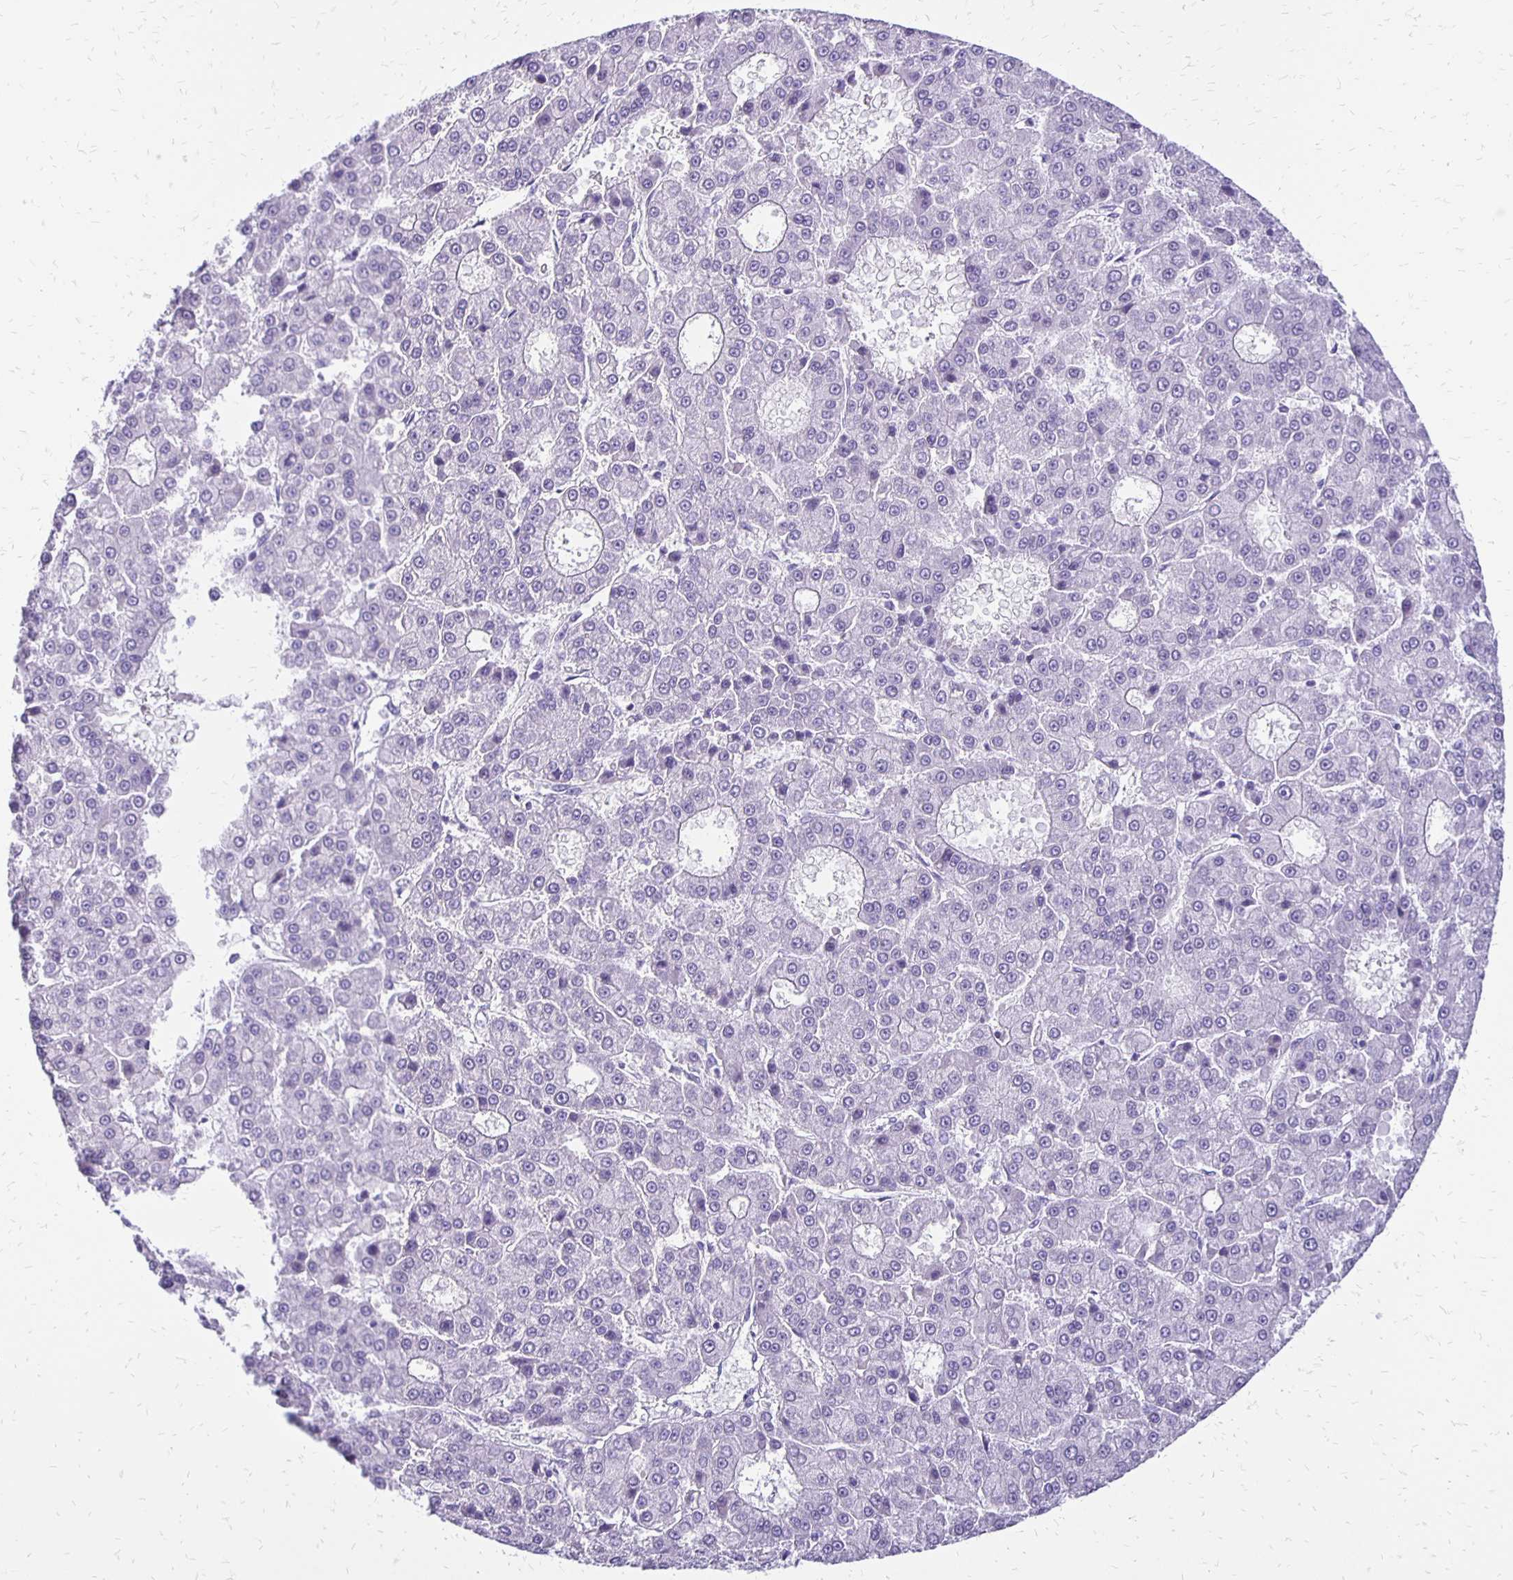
{"staining": {"intensity": "negative", "quantity": "none", "location": "none"}, "tissue": "liver cancer", "cell_type": "Tumor cells", "image_type": "cancer", "snomed": [{"axis": "morphology", "description": "Carcinoma, Hepatocellular, NOS"}, {"axis": "topography", "description": "Liver"}], "caption": "High power microscopy histopathology image of an immunohistochemistry image of hepatocellular carcinoma (liver), revealing no significant staining in tumor cells.", "gene": "ANKRD45", "patient": {"sex": "male", "age": 70}}